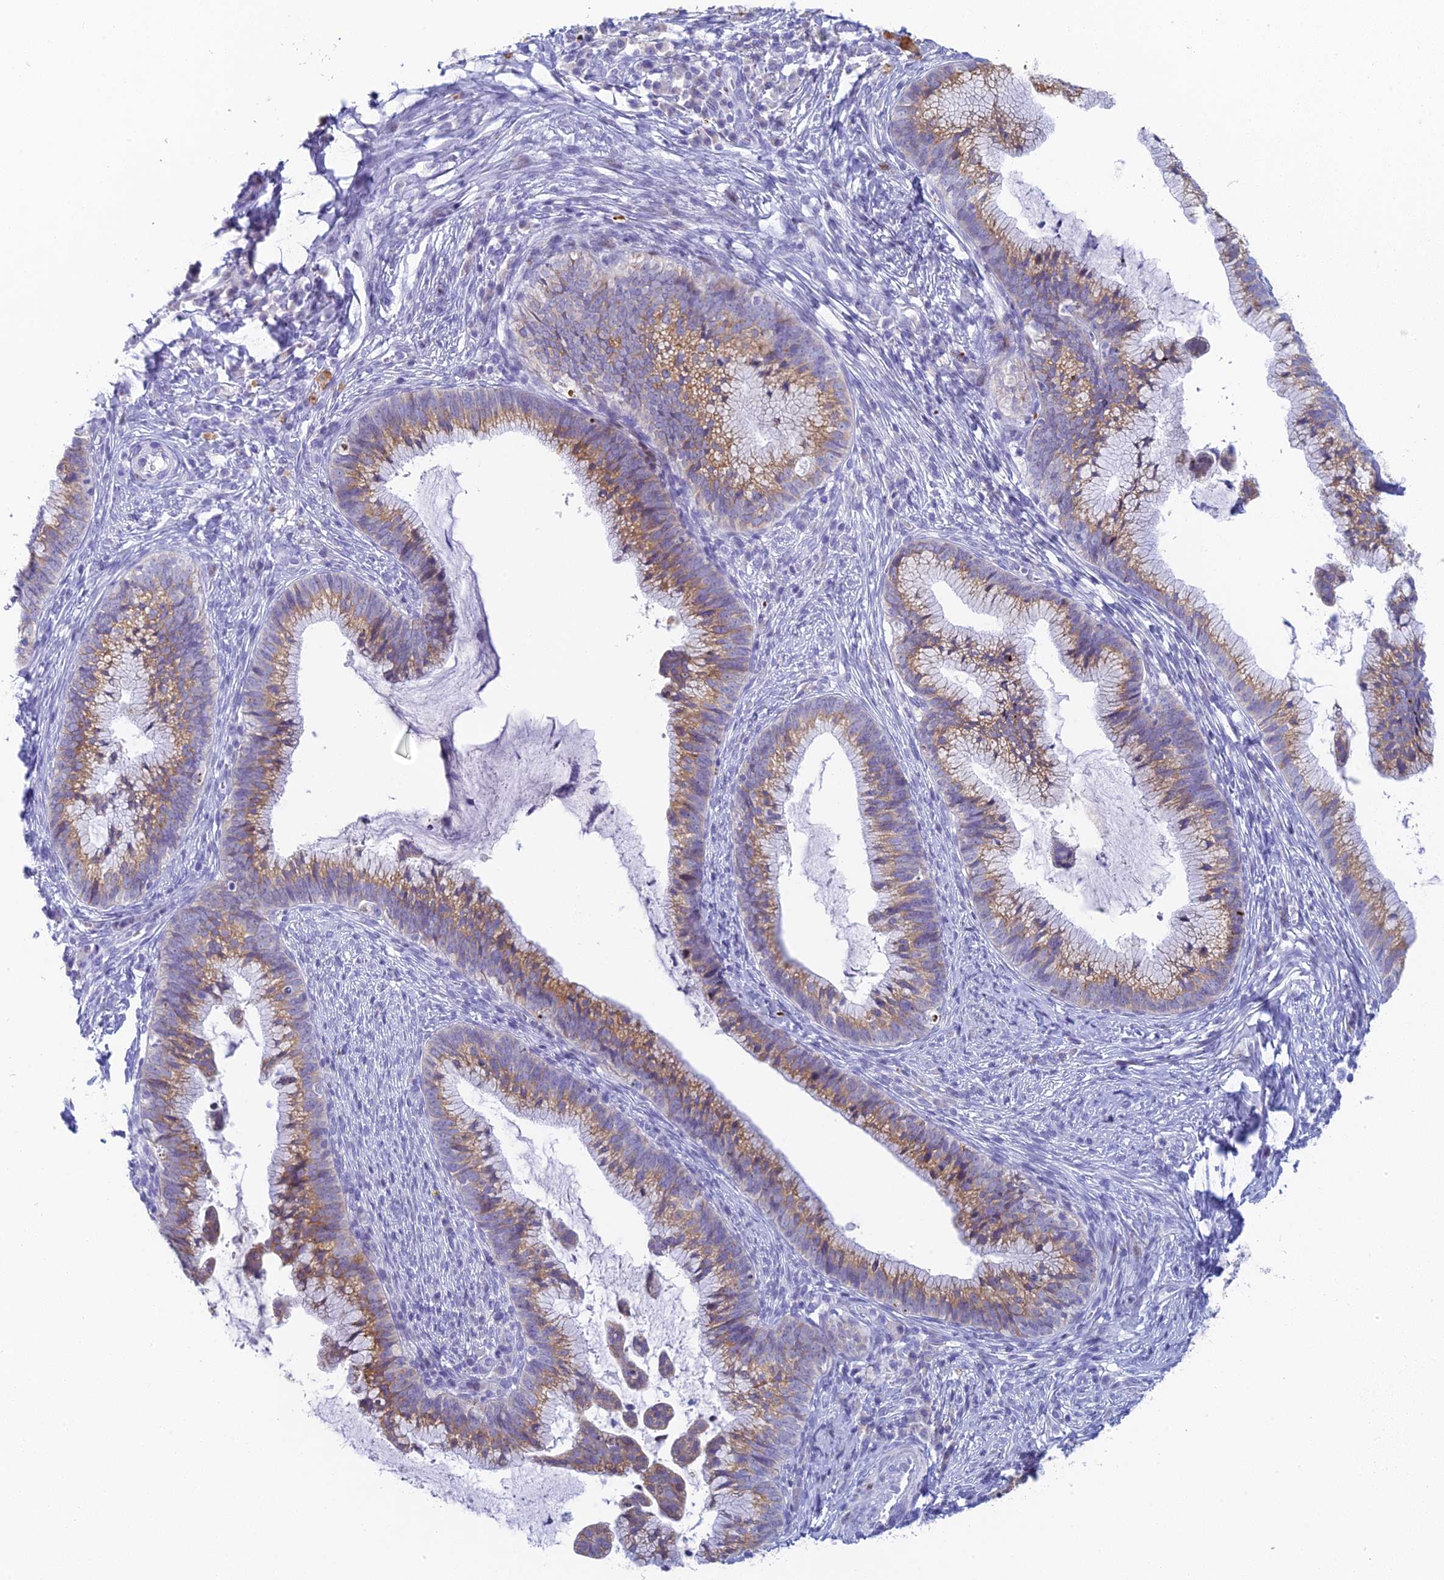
{"staining": {"intensity": "moderate", "quantity": ">75%", "location": "cytoplasmic/membranous"}, "tissue": "cervical cancer", "cell_type": "Tumor cells", "image_type": "cancer", "snomed": [{"axis": "morphology", "description": "Adenocarcinoma, NOS"}, {"axis": "topography", "description": "Cervix"}], "caption": "Immunohistochemical staining of cervical adenocarcinoma shows moderate cytoplasmic/membranous protein staining in approximately >75% of tumor cells.", "gene": "REXO5", "patient": {"sex": "female", "age": 36}}